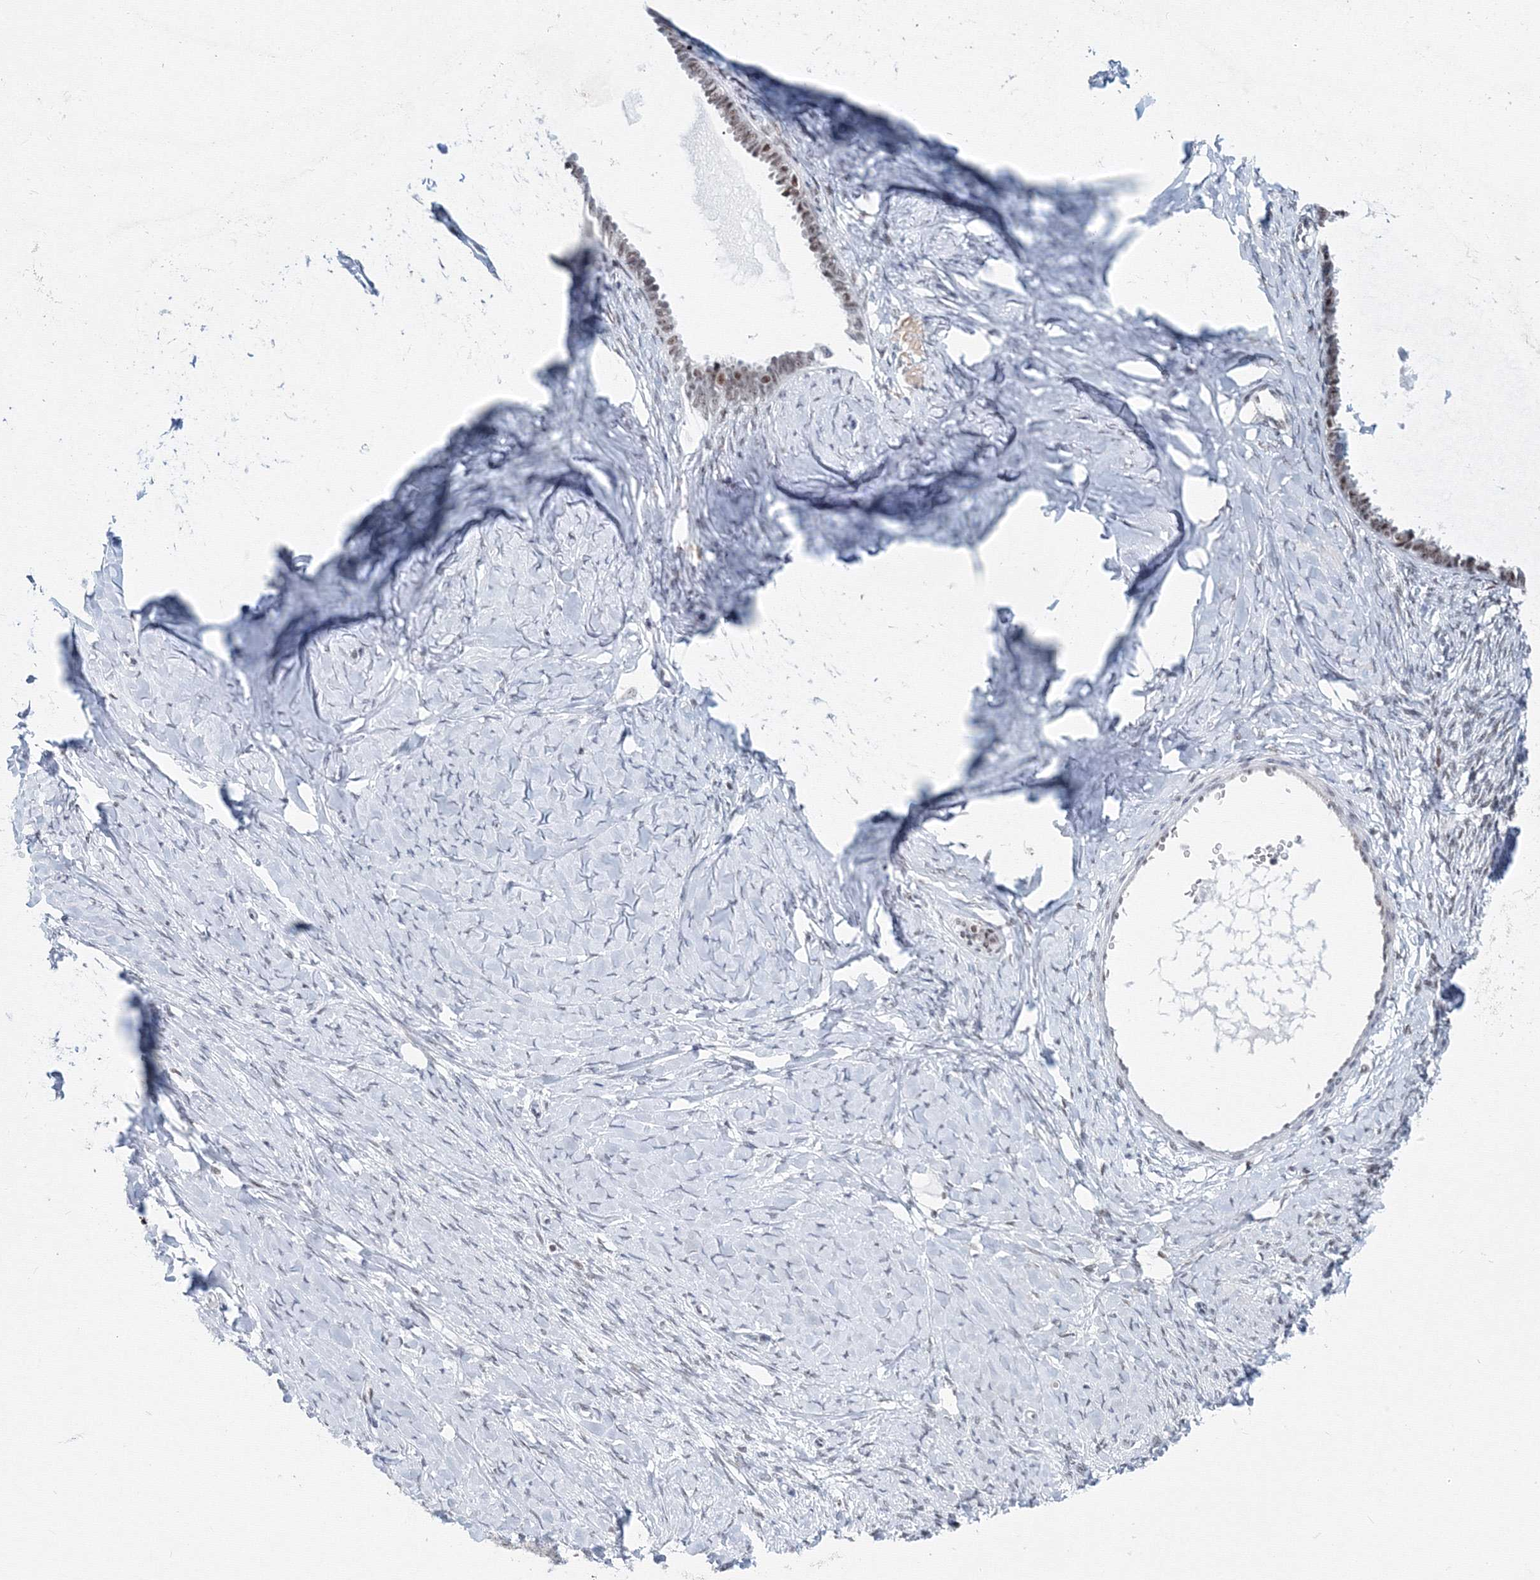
{"staining": {"intensity": "moderate", "quantity": "25%-75%", "location": "nuclear"}, "tissue": "ovarian cancer", "cell_type": "Tumor cells", "image_type": "cancer", "snomed": [{"axis": "morphology", "description": "Cystadenocarcinoma, serous, NOS"}, {"axis": "topography", "description": "Ovary"}], "caption": "This histopathology image shows IHC staining of serous cystadenocarcinoma (ovarian), with medium moderate nuclear positivity in about 25%-75% of tumor cells.", "gene": "SF3B6", "patient": {"sex": "female", "age": 79}}